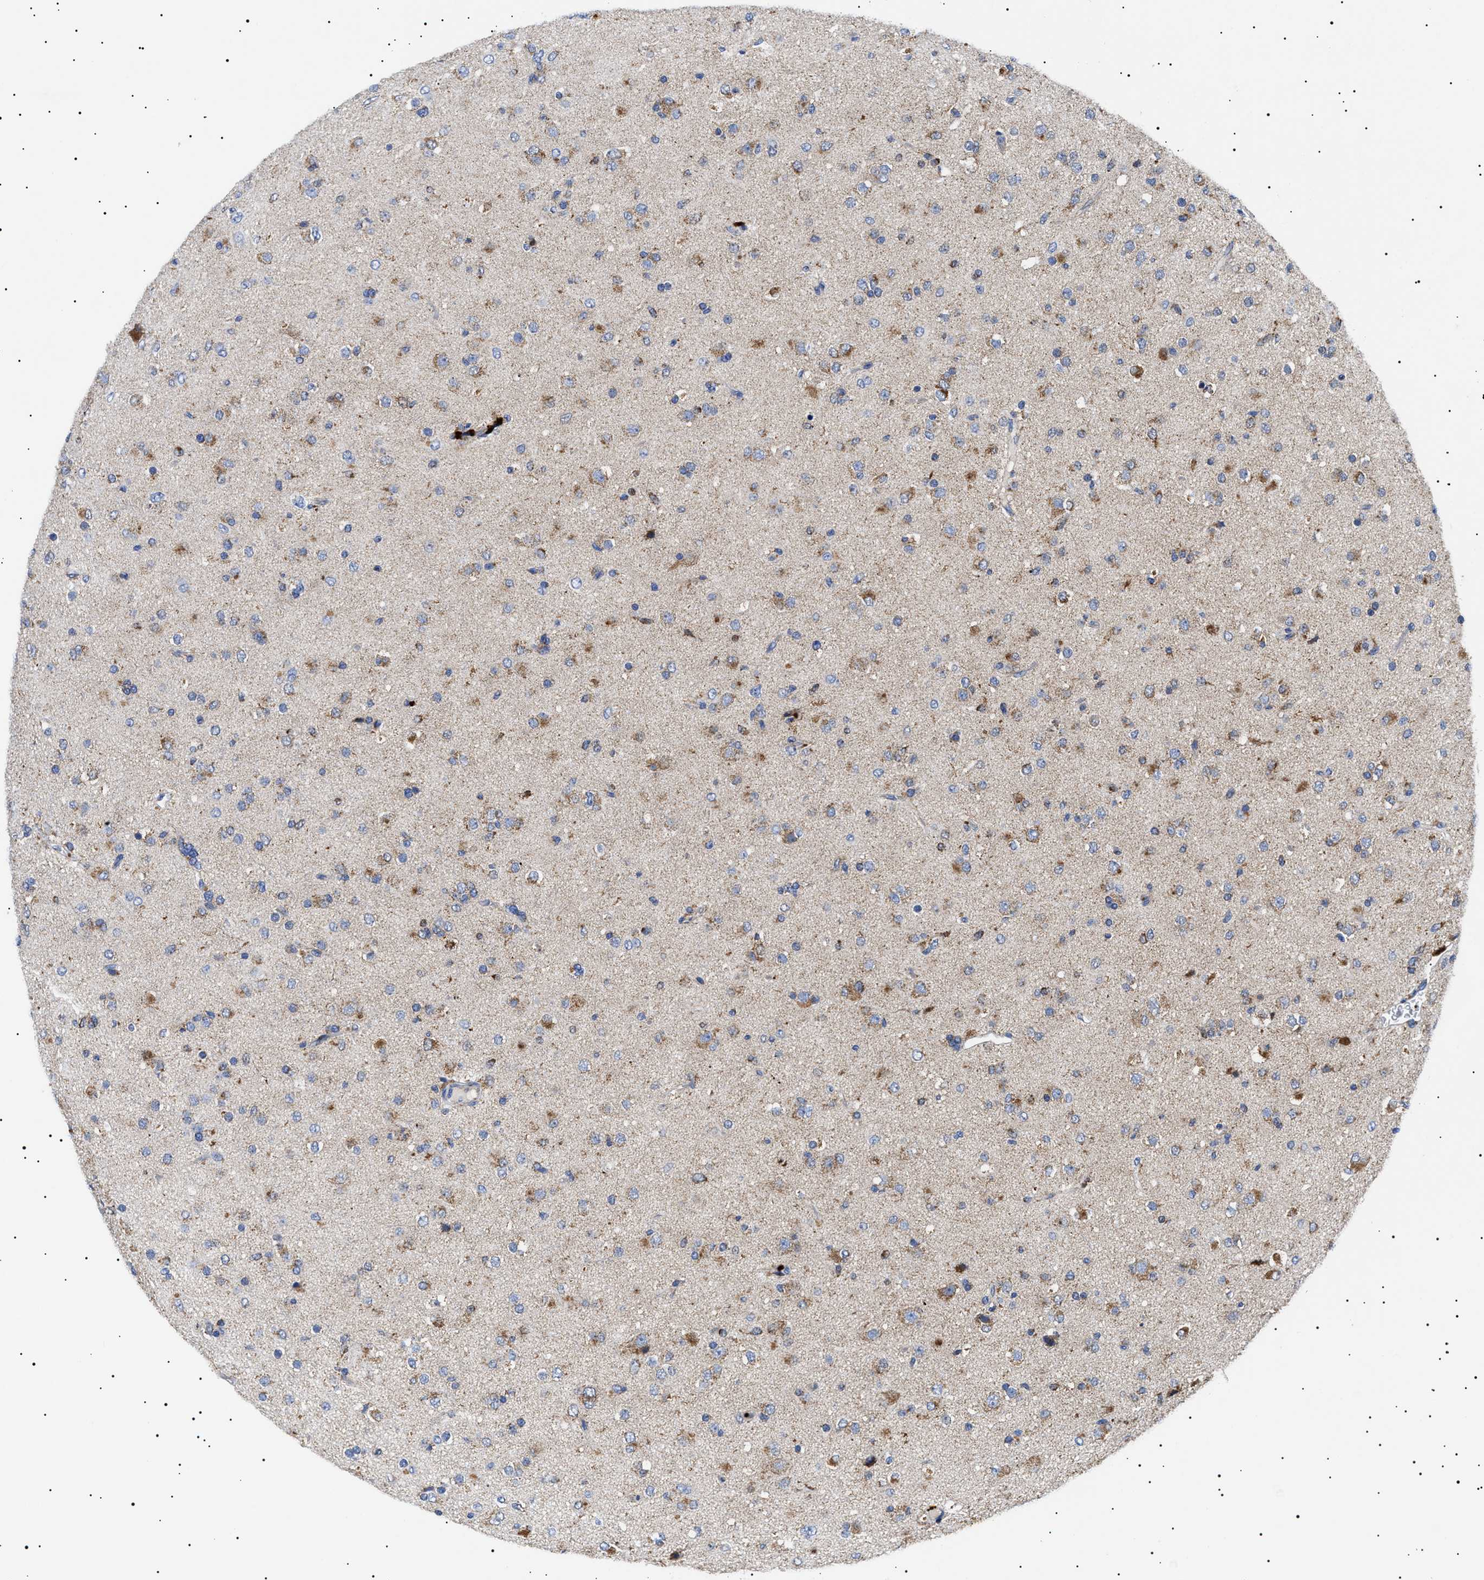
{"staining": {"intensity": "moderate", "quantity": ">75%", "location": "cytoplasmic/membranous"}, "tissue": "glioma", "cell_type": "Tumor cells", "image_type": "cancer", "snomed": [{"axis": "morphology", "description": "Glioma, malignant, Low grade"}, {"axis": "topography", "description": "Brain"}], "caption": "Immunohistochemical staining of human glioma exhibits medium levels of moderate cytoplasmic/membranous protein staining in about >75% of tumor cells. Using DAB (3,3'-diaminobenzidine) (brown) and hematoxylin (blue) stains, captured at high magnification using brightfield microscopy.", "gene": "CHRDL2", "patient": {"sex": "male", "age": 65}}